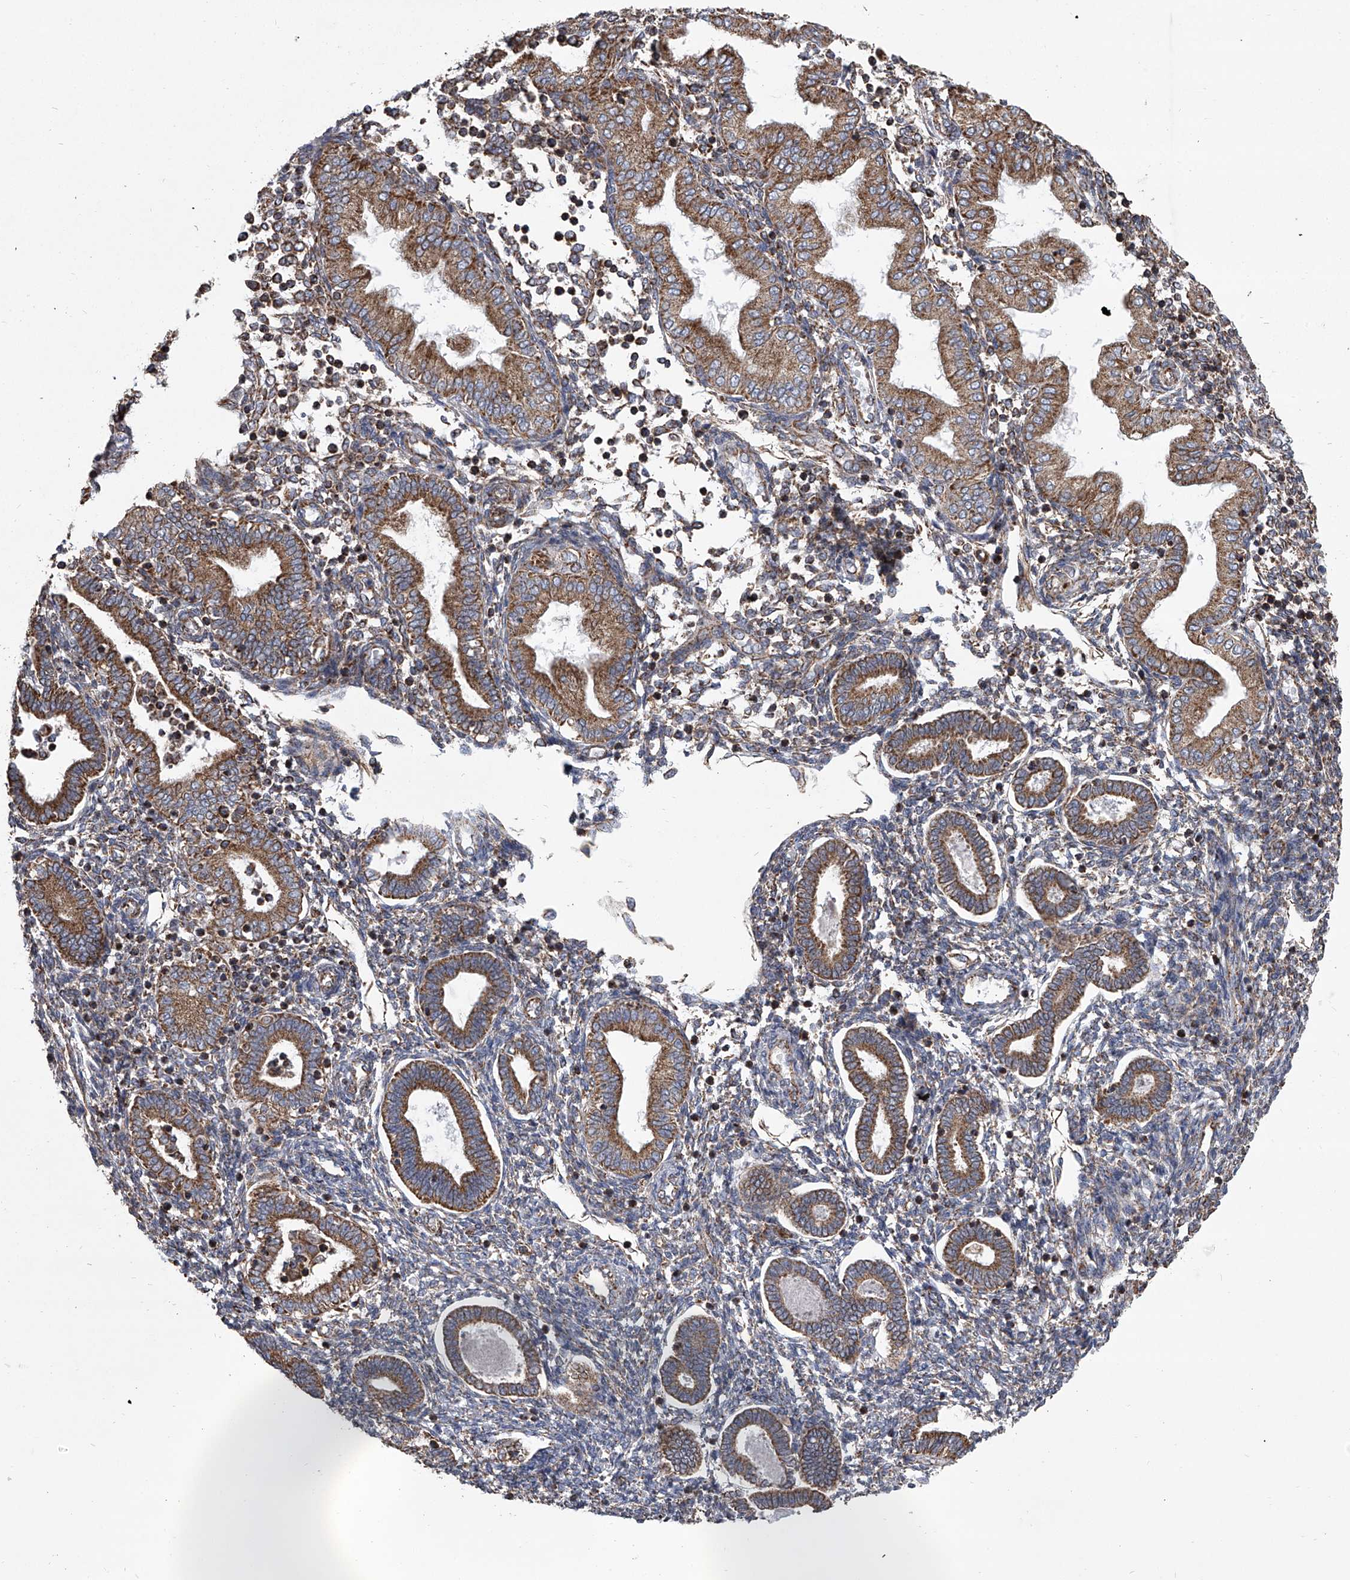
{"staining": {"intensity": "moderate", "quantity": "<25%", "location": "cytoplasmic/membranous"}, "tissue": "endometrium", "cell_type": "Cells in endometrial stroma", "image_type": "normal", "snomed": [{"axis": "morphology", "description": "Normal tissue, NOS"}, {"axis": "topography", "description": "Endometrium"}], "caption": "An IHC image of unremarkable tissue is shown. Protein staining in brown shows moderate cytoplasmic/membranous positivity in endometrium within cells in endometrial stroma.", "gene": "ZC3H15", "patient": {"sex": "female", "age": 53}}